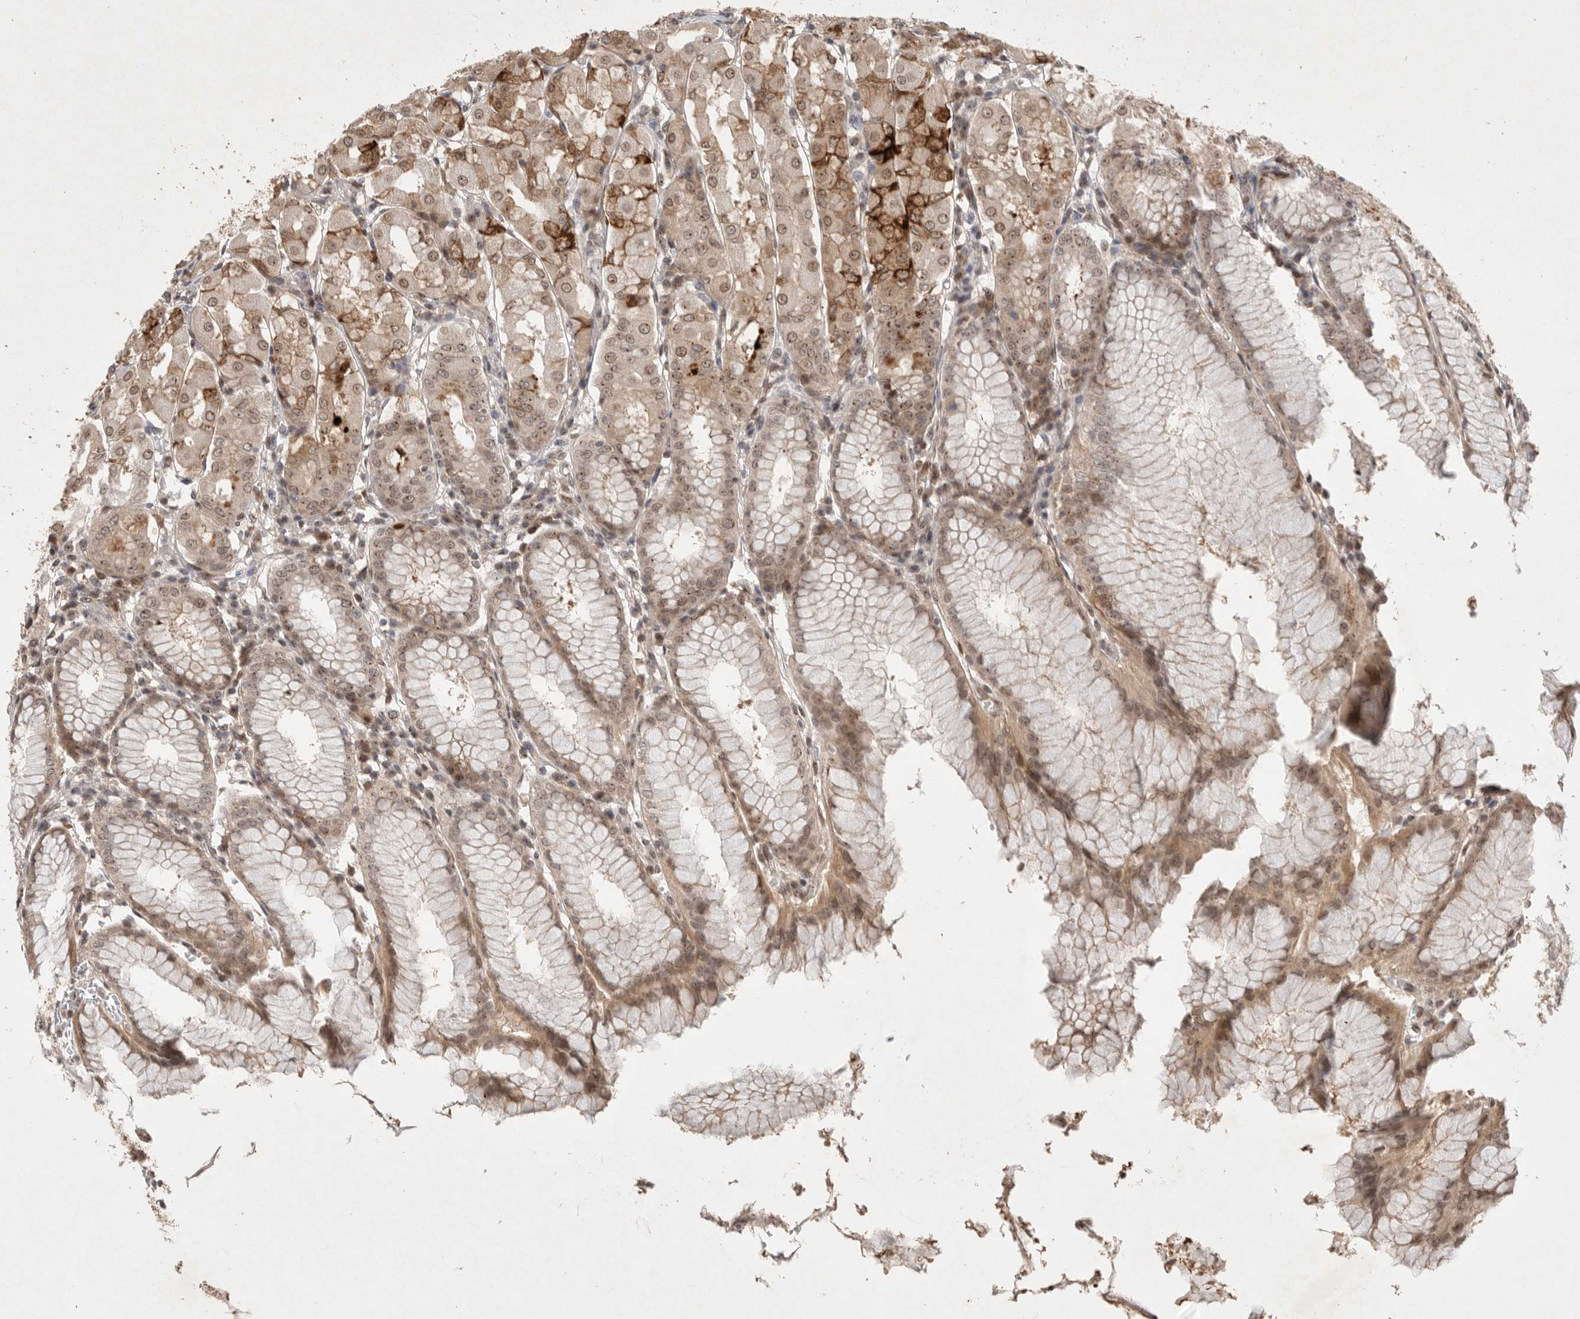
{"staining": {"intensity": "weak", "quantity": "25%-75%", "location": "cytoplasmic/membranous,nuclear"}, "tissue": "stomach", "cell_type": "Glandular cells", "image_type": "normal", "snomed": [{"axis": "morphology", "description": "Normal tissue, NOS"}, {"axis": "topography", "description": "Stomach, lower"}], "caption": "DAB immunohistochemical staining of benign human stomach shows weak cytoplasmic/membranous,nuclear protein positivity in approximately 25%-75% of glandular cells. (DAB IHC, brown staining for protein, blue staining for nuclei).", "gene": "LEMD3", "patient": {"sex": "female", "age": 56}}